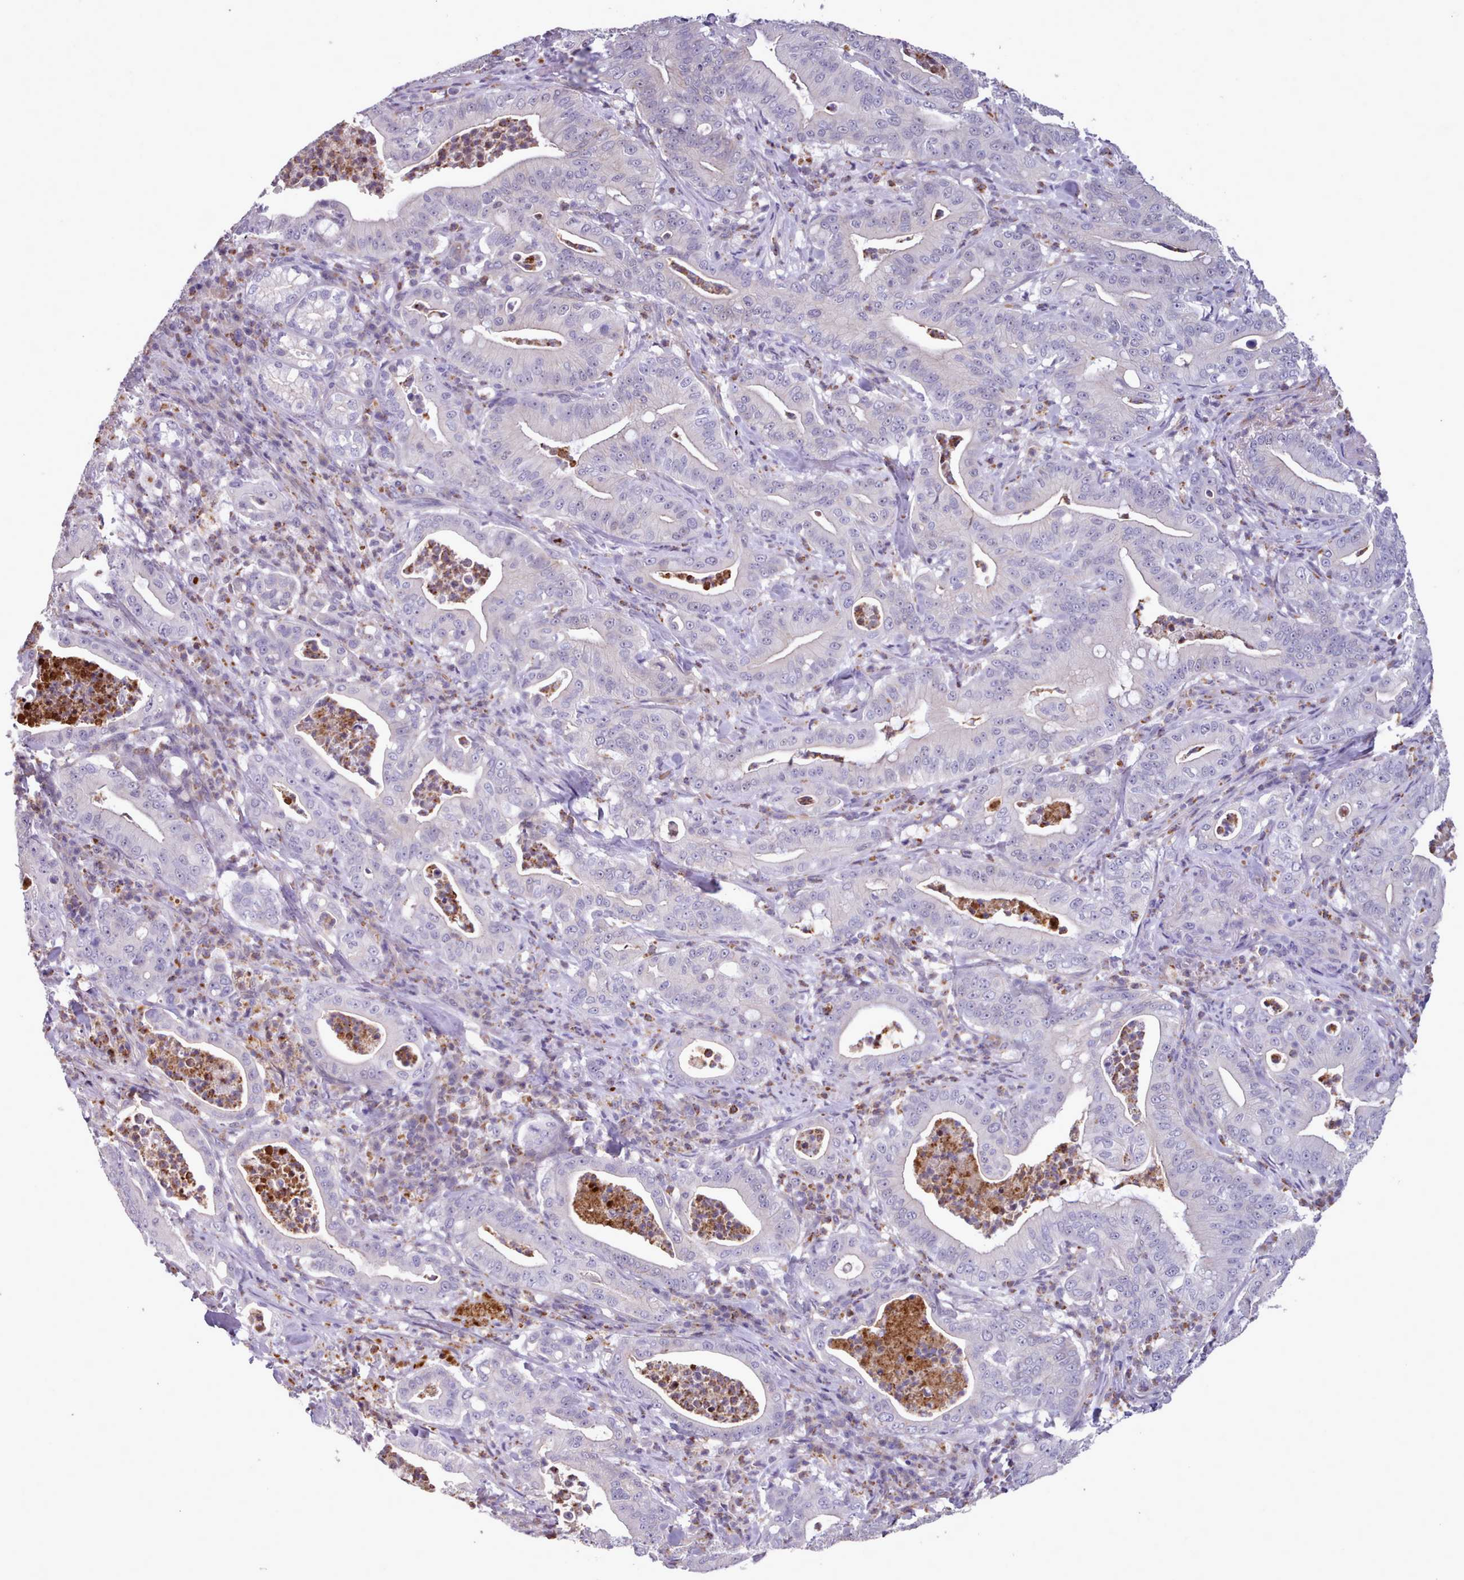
{"staining": {"intensity": "negative", "quantity": "none", "location": "none"}, "tissue": "pancreatic cancer", "cell_type": "Tumor cells", "image_type": "cancer", "snomed": [{"axis": "morphology", "description": "Adenocarcinoma, NOS"}, {"axis": "topography", "description": "Pancreas"}], "caption": "The image reveals no staining of tumor cells in pancreatic cancer (adenocarcinoma).", "gene": "KCTD16", "patient": {"sex": "male", "age": 71}}